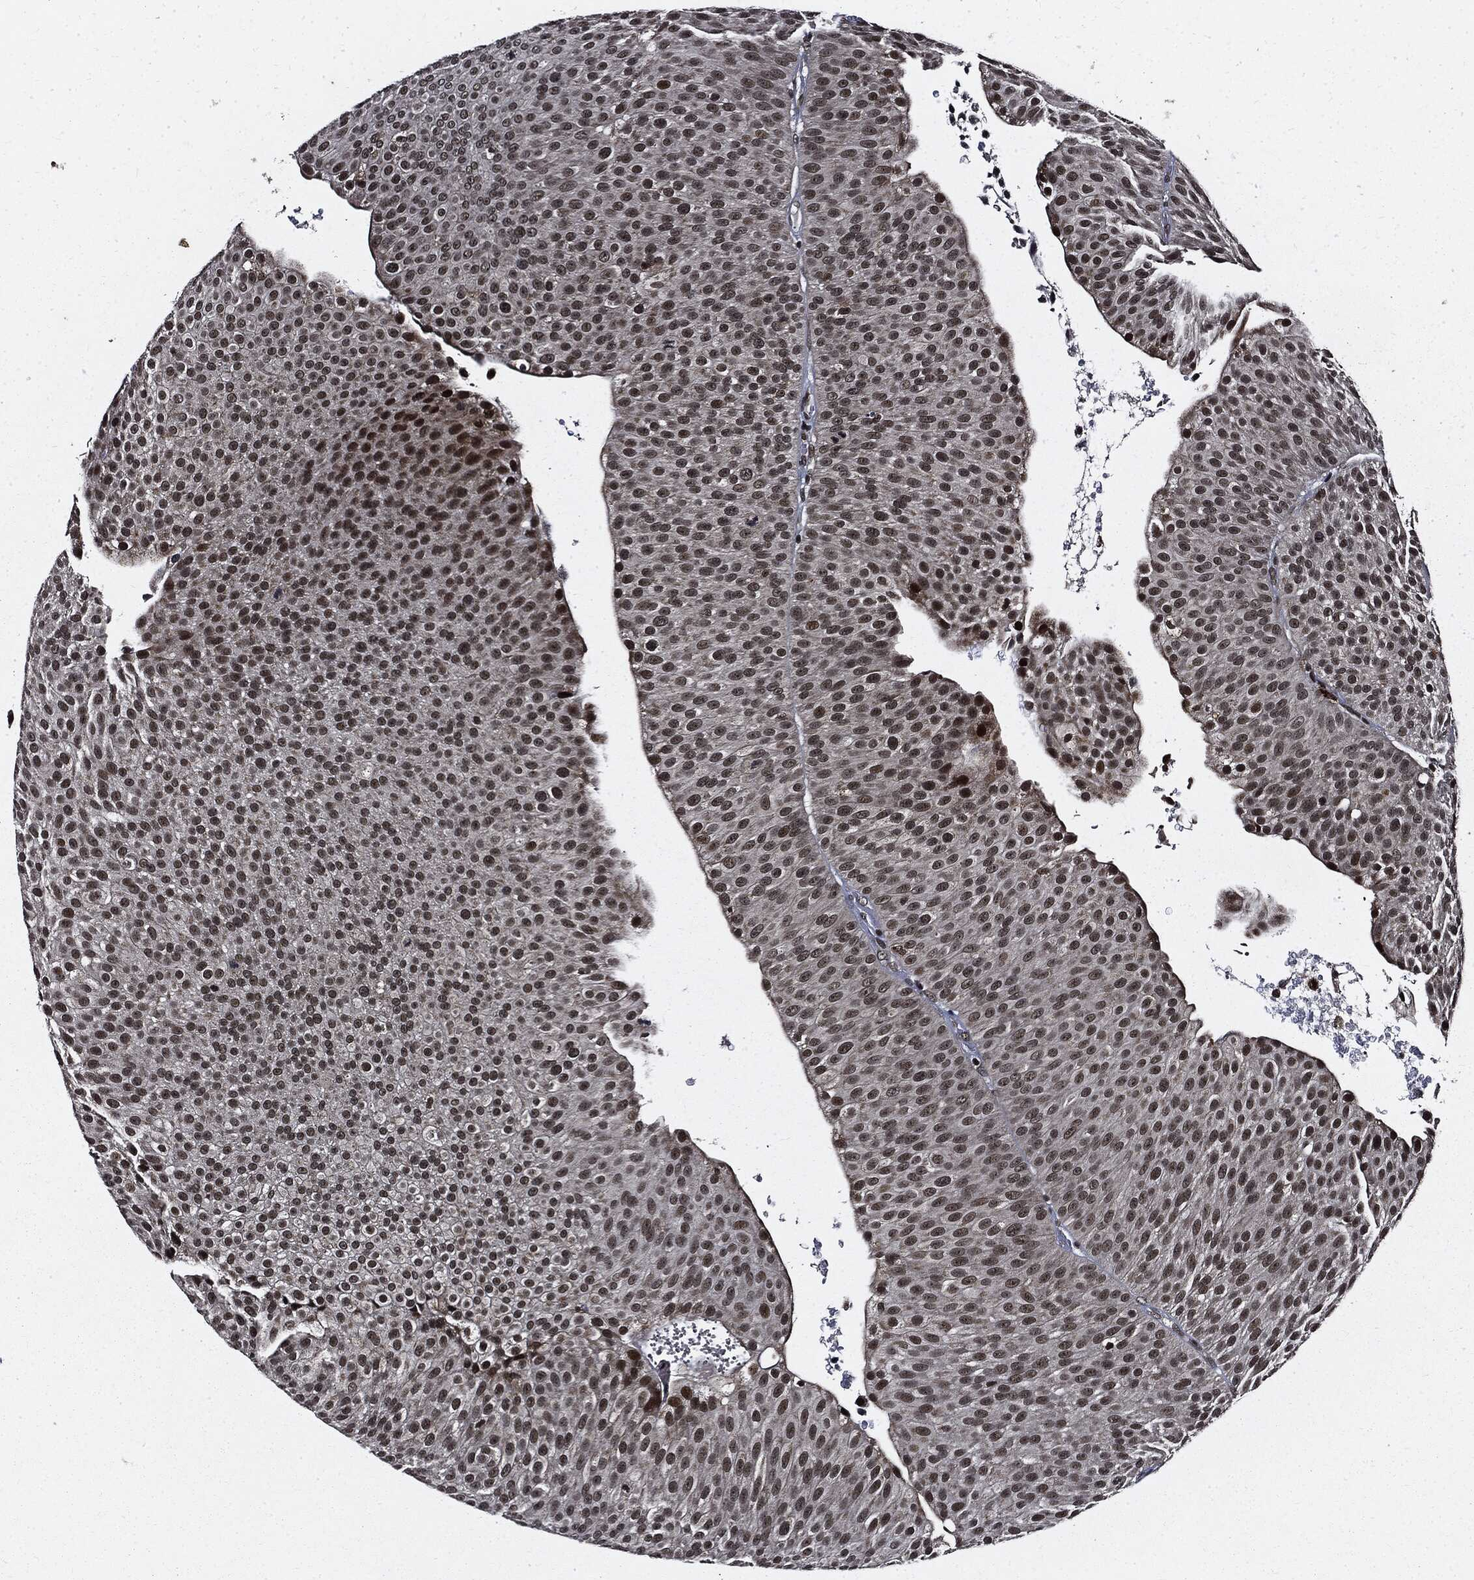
{"staining": {"intensity": "moderate", "quantity": "25%-75%", "location": "nuclear"}, "tissue": "urothelial cancer", "cell_type": "Tumor cells", "image_type": "cancer", "snomed": [{"axis": "morphology", "description": "Urothelial carcinoma, Low grade"}, {"axis": "topography", "description": "Urinary bladder"}], "caption": "DAB (3,3'-diaminobenzidine) immunohistochemical staining of human low-grade urothelial carcinoma demonstrates moderate nuclear protein positivity in about 25%-75% of tumor cells.", "gene": "SUGT1", "patient": {"sex": "male", "age": 65}}